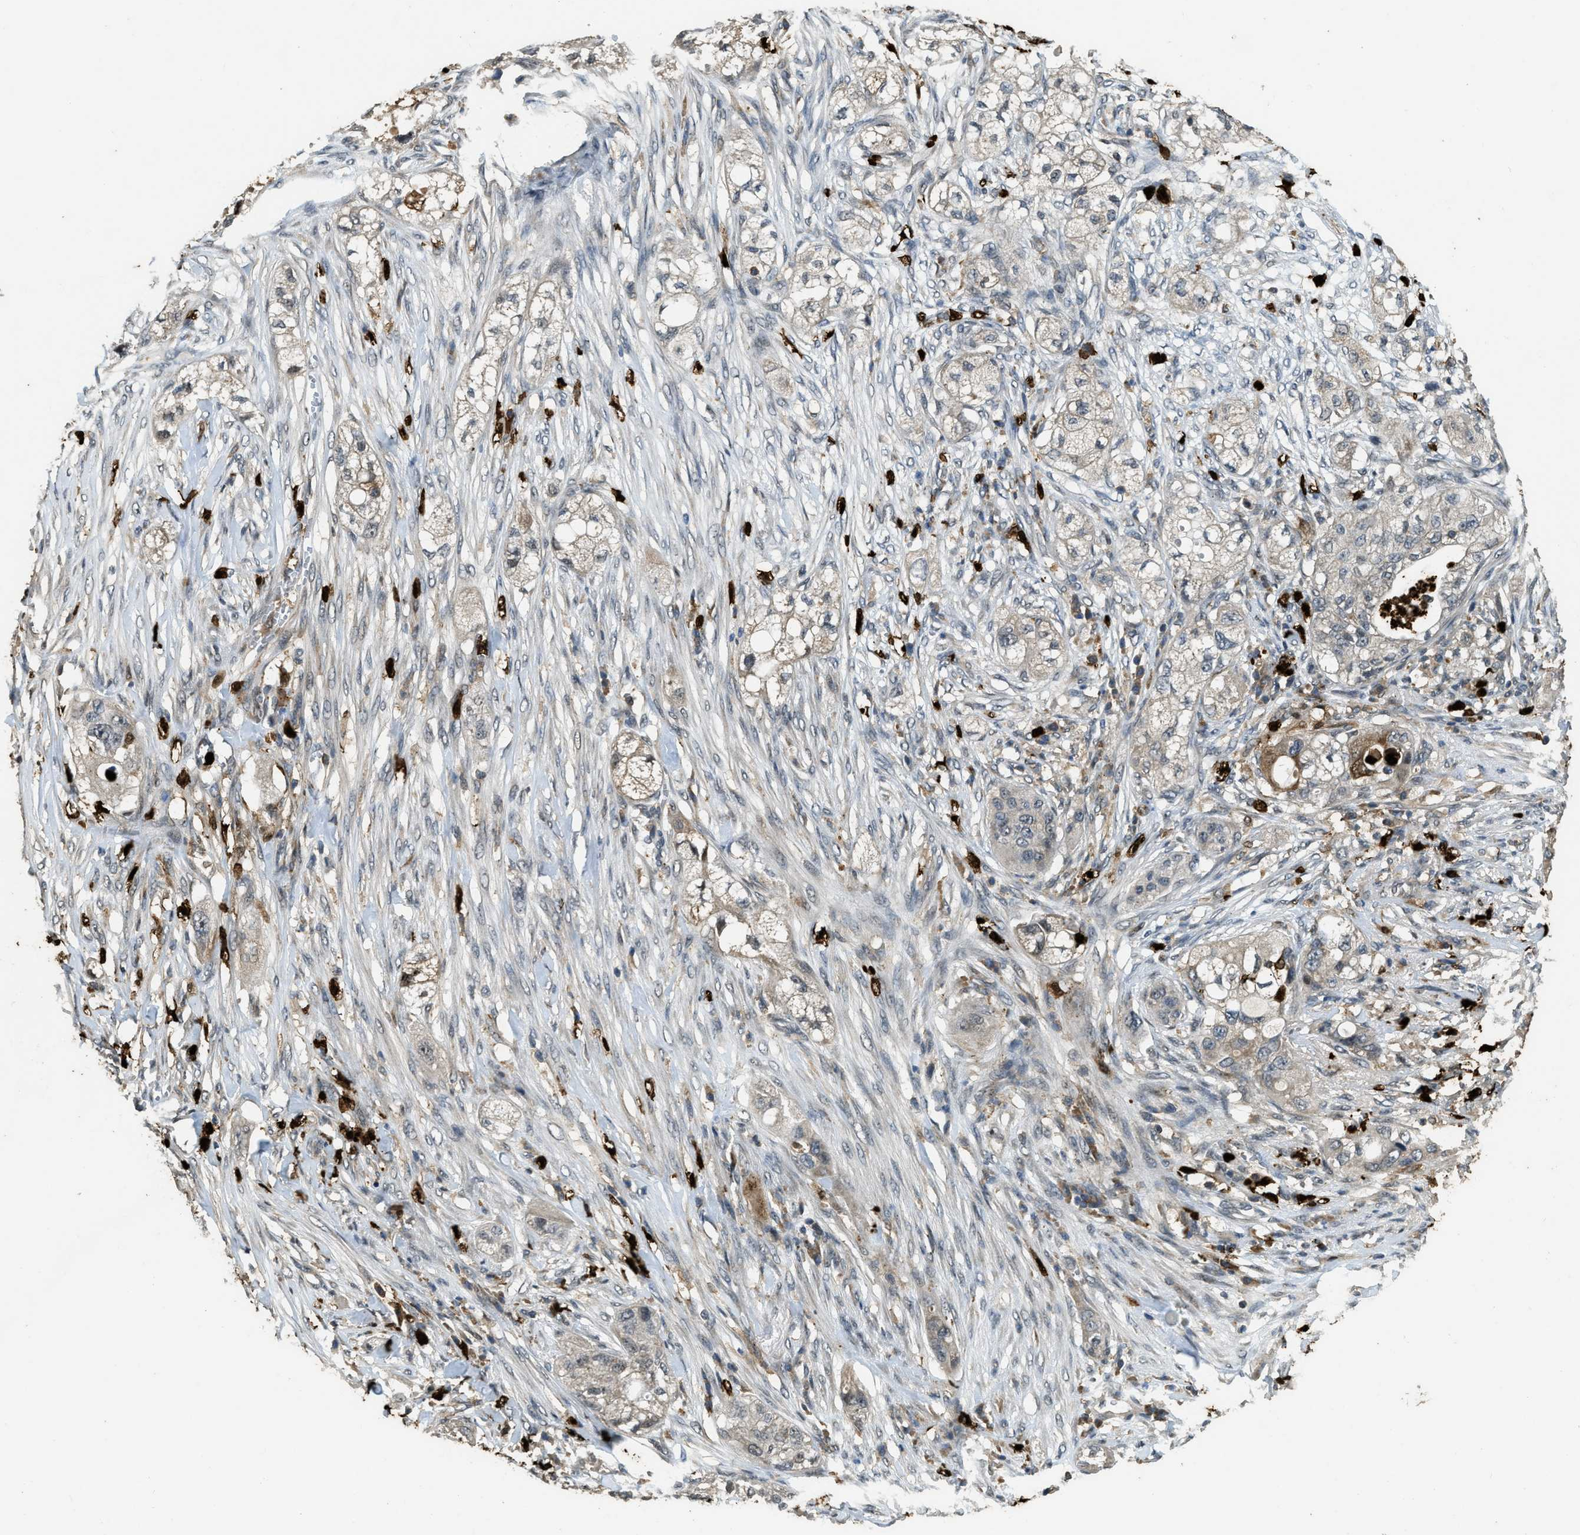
{"staining": {"intensity": "negative", "quantity": "none", "location": "none"}, "tissue": "pancreatic cancer", "cell_type": "Tumor cells", "image_type": "cancer", "snomed": [{"axis": "morphology", "description": "Adenocarcinoma, NOS"}, {"axis": "topography", "description": "Pancreas"}], "caption": "Tumor cells are negative for protein expression in human pancreatic cancer.", "gene": "RNF141", "patient": {"sex": "female", "age": 78}}